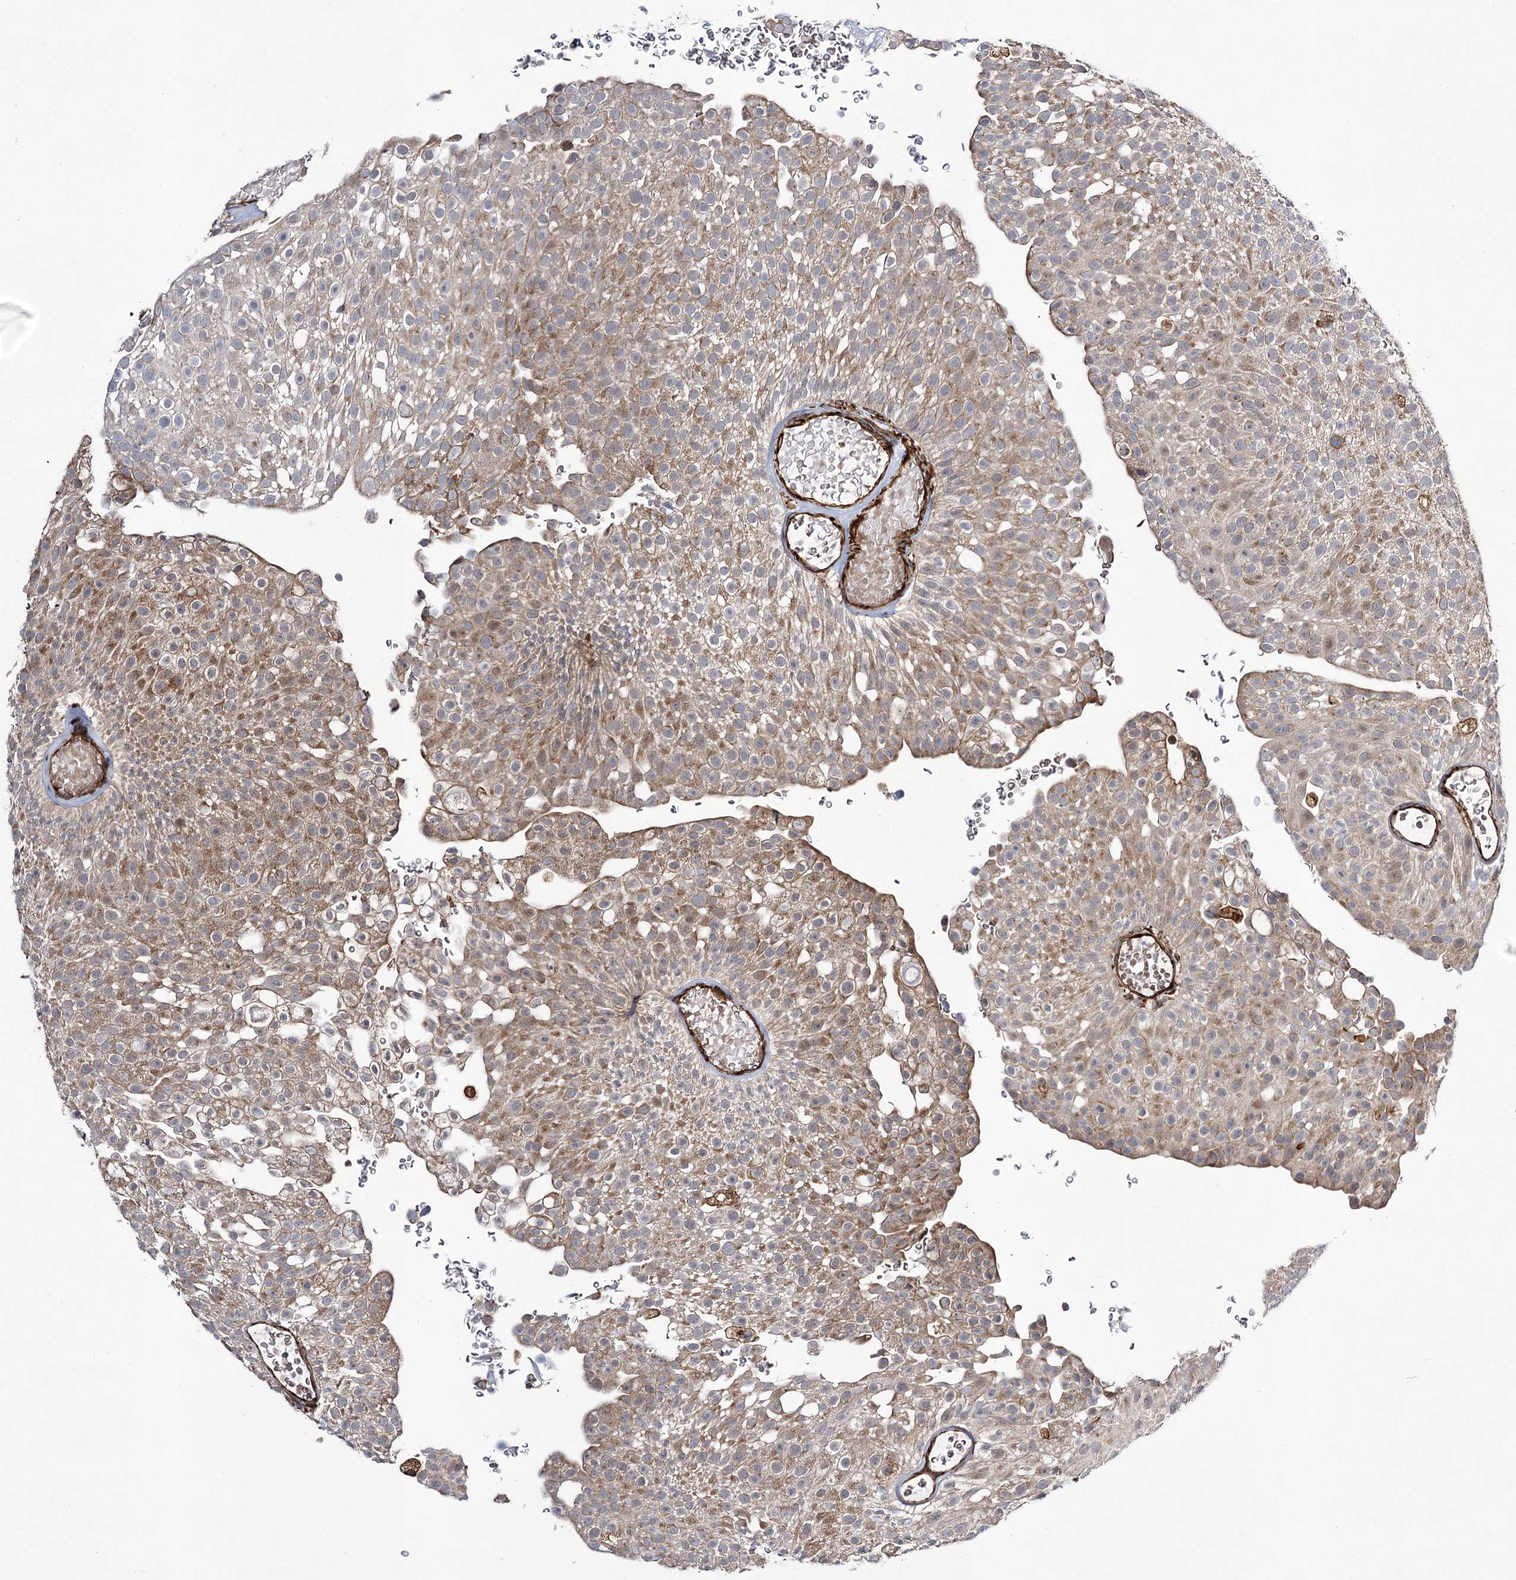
{"staining": {"intensity": "moderate", "quantity": ">75%", "location": "cytoplasmic/membranous"}, "tissue": "urothelial cancer", "cell_type": "Tumor cells", "image_type": "cancer", "snomed": [{"axis": "morphology", "description": "Urothelial carcinoma, Low grade"}, {"axis": "topography", "description": "Urinary bladder"}], "caption": "Immunohistochemistry (IHC) (DAB (3,3'-diaminobenzidine)) staining of human urothelial cancer reveals moderate cytoplasmic/membranous protein staining in approximately >75% of tumor cells. (DAB = brown stain, brightfield microscopy at high magnification).", "gene": "DPEP2", "patient": {"sex": "male", "age": 78}}